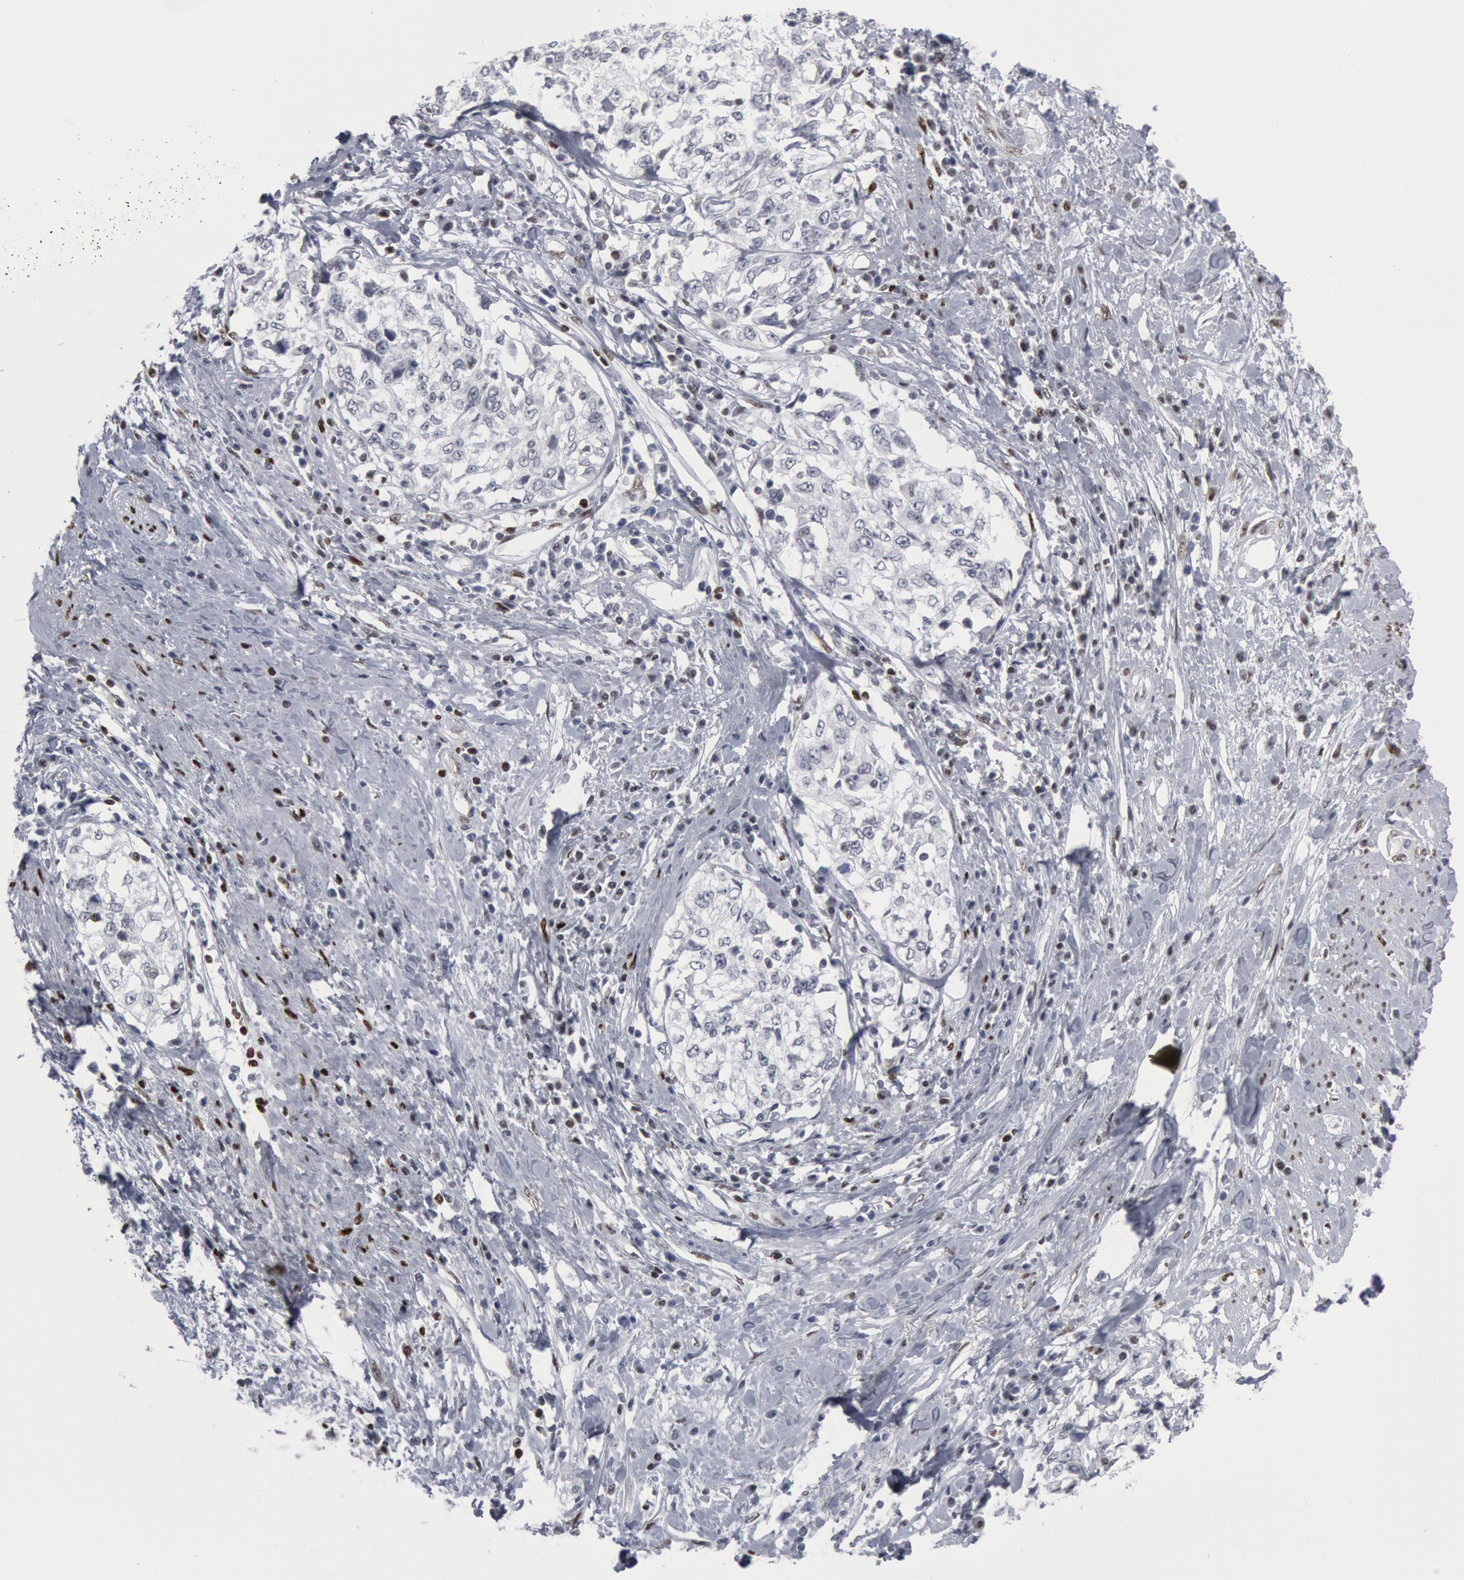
{"staining": {"intensity": "negative", "quantity": "none", "location": "none"}, "tissue": "cervical cancer", "cell_type": "Tumor cells", "image_type": "cancer", "snomed": [{"axis": "morphology", "description": "Squamous cell carcinoma, NOS"}, {"axis": "topography", "description": "Cervix"}], "caption": "High magnification brightfield microscopy of squamous cell carcinoma (cervical) stained with DAB (3,3'-diaminobenzidine) (brown) and counterstained with hematoxylin (blue): tumor cells show no significant expression. (DAB immunohistochemistry (IHC) with hematoxylin counter stain).", "gene": "MECP2", "patient": {"sex": "female", "age": 57}}